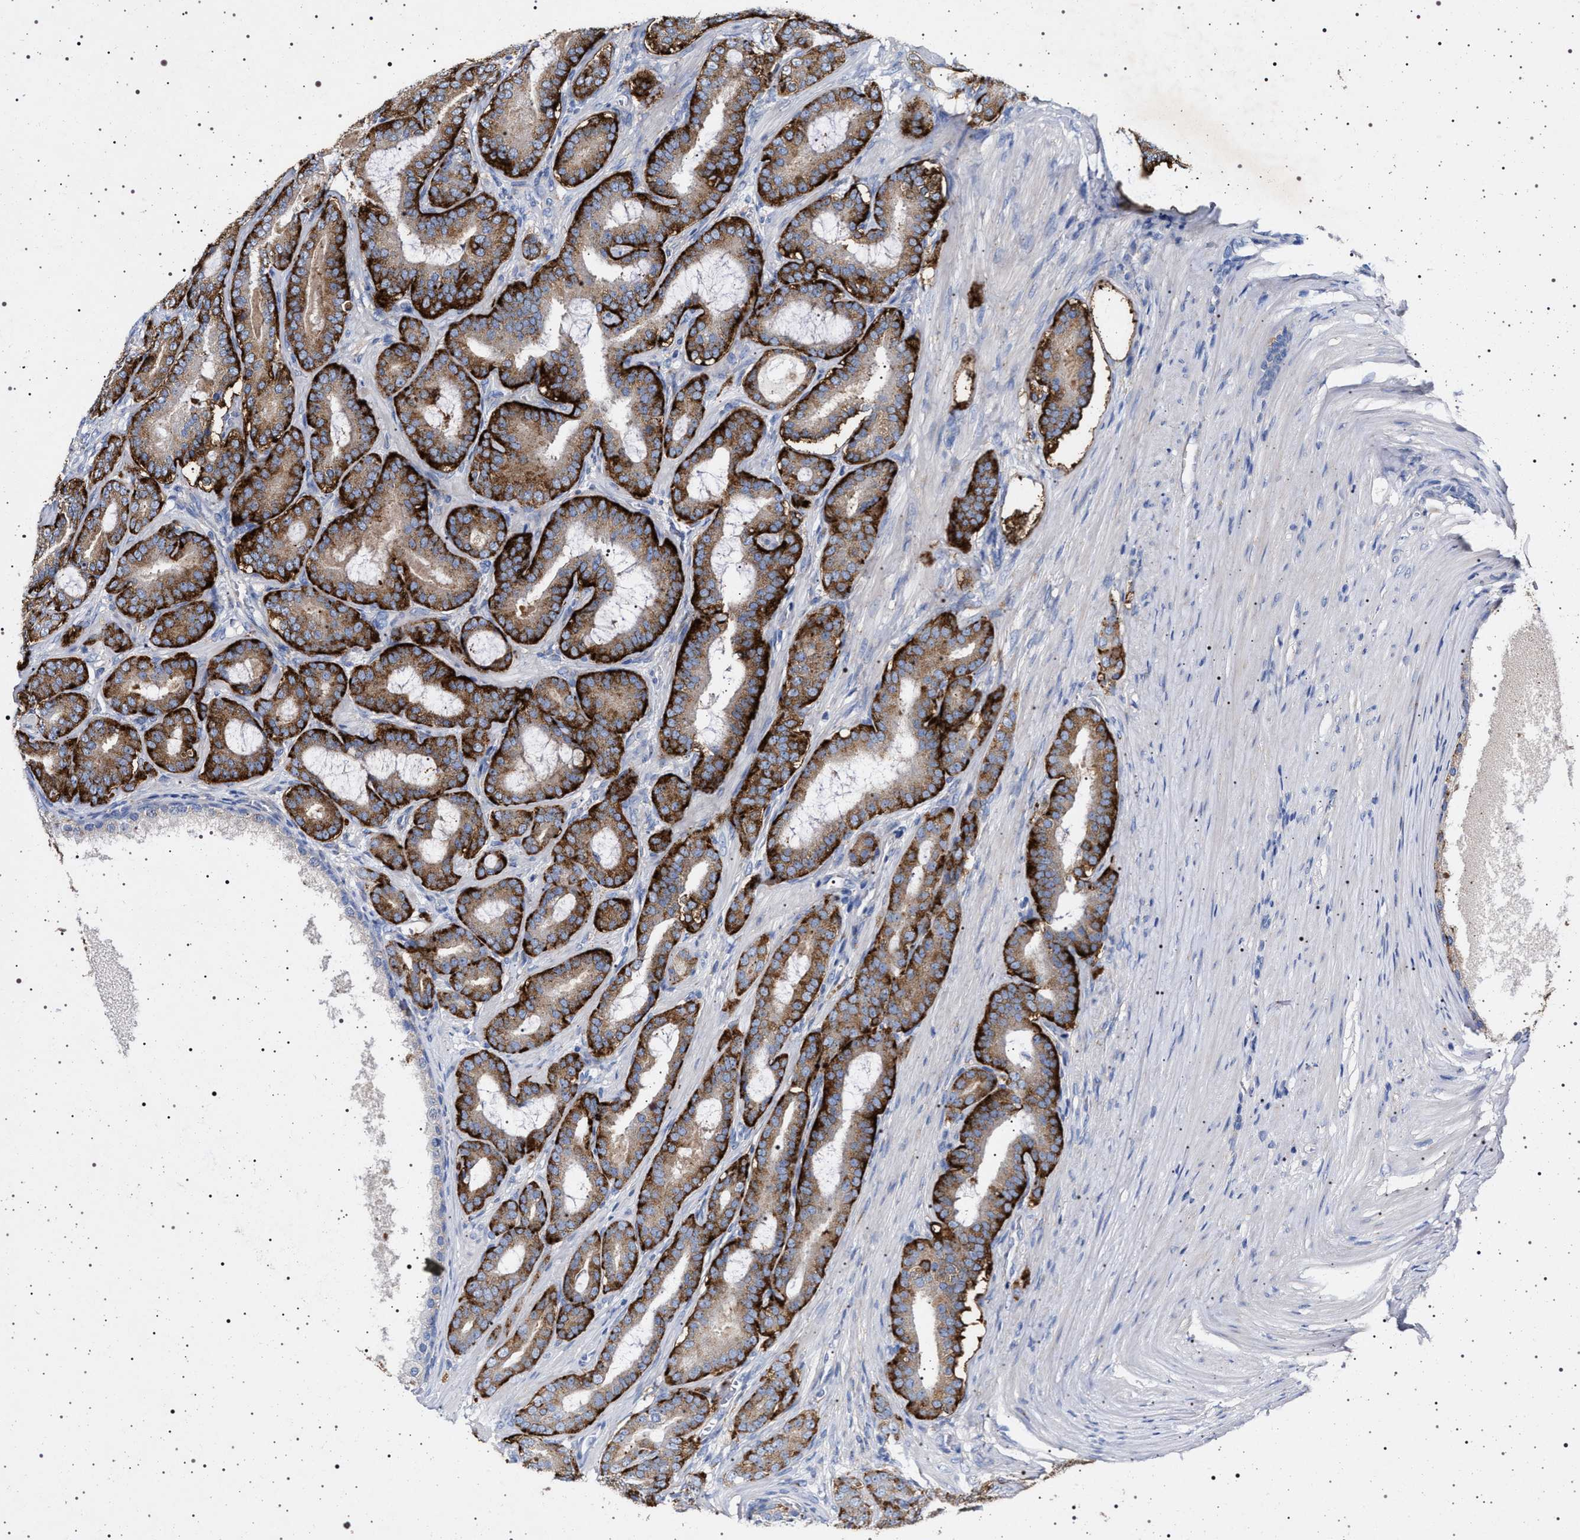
{"staining": {"intensity": "strong", "quantity": ">75%", "location": "cytoplasmic/membranous"}, "tissue": "prostate cancer", "cell_type": "Tumor cells", "image_type": "cancer", "snomed": [{"axis": "morphology", "description": "Adenocarcinoma, High grade"}, {"axis": "topography", "description": "Prostate"}], "caption": "This image displays IHC staining of prostate high-grade adenocarcinoma, with high strong cytoplasmic/membranous positivity in about >75% of tumor cells.", "gene": "NAALADL2", "patient": {"sex": "male", "age": 60}}